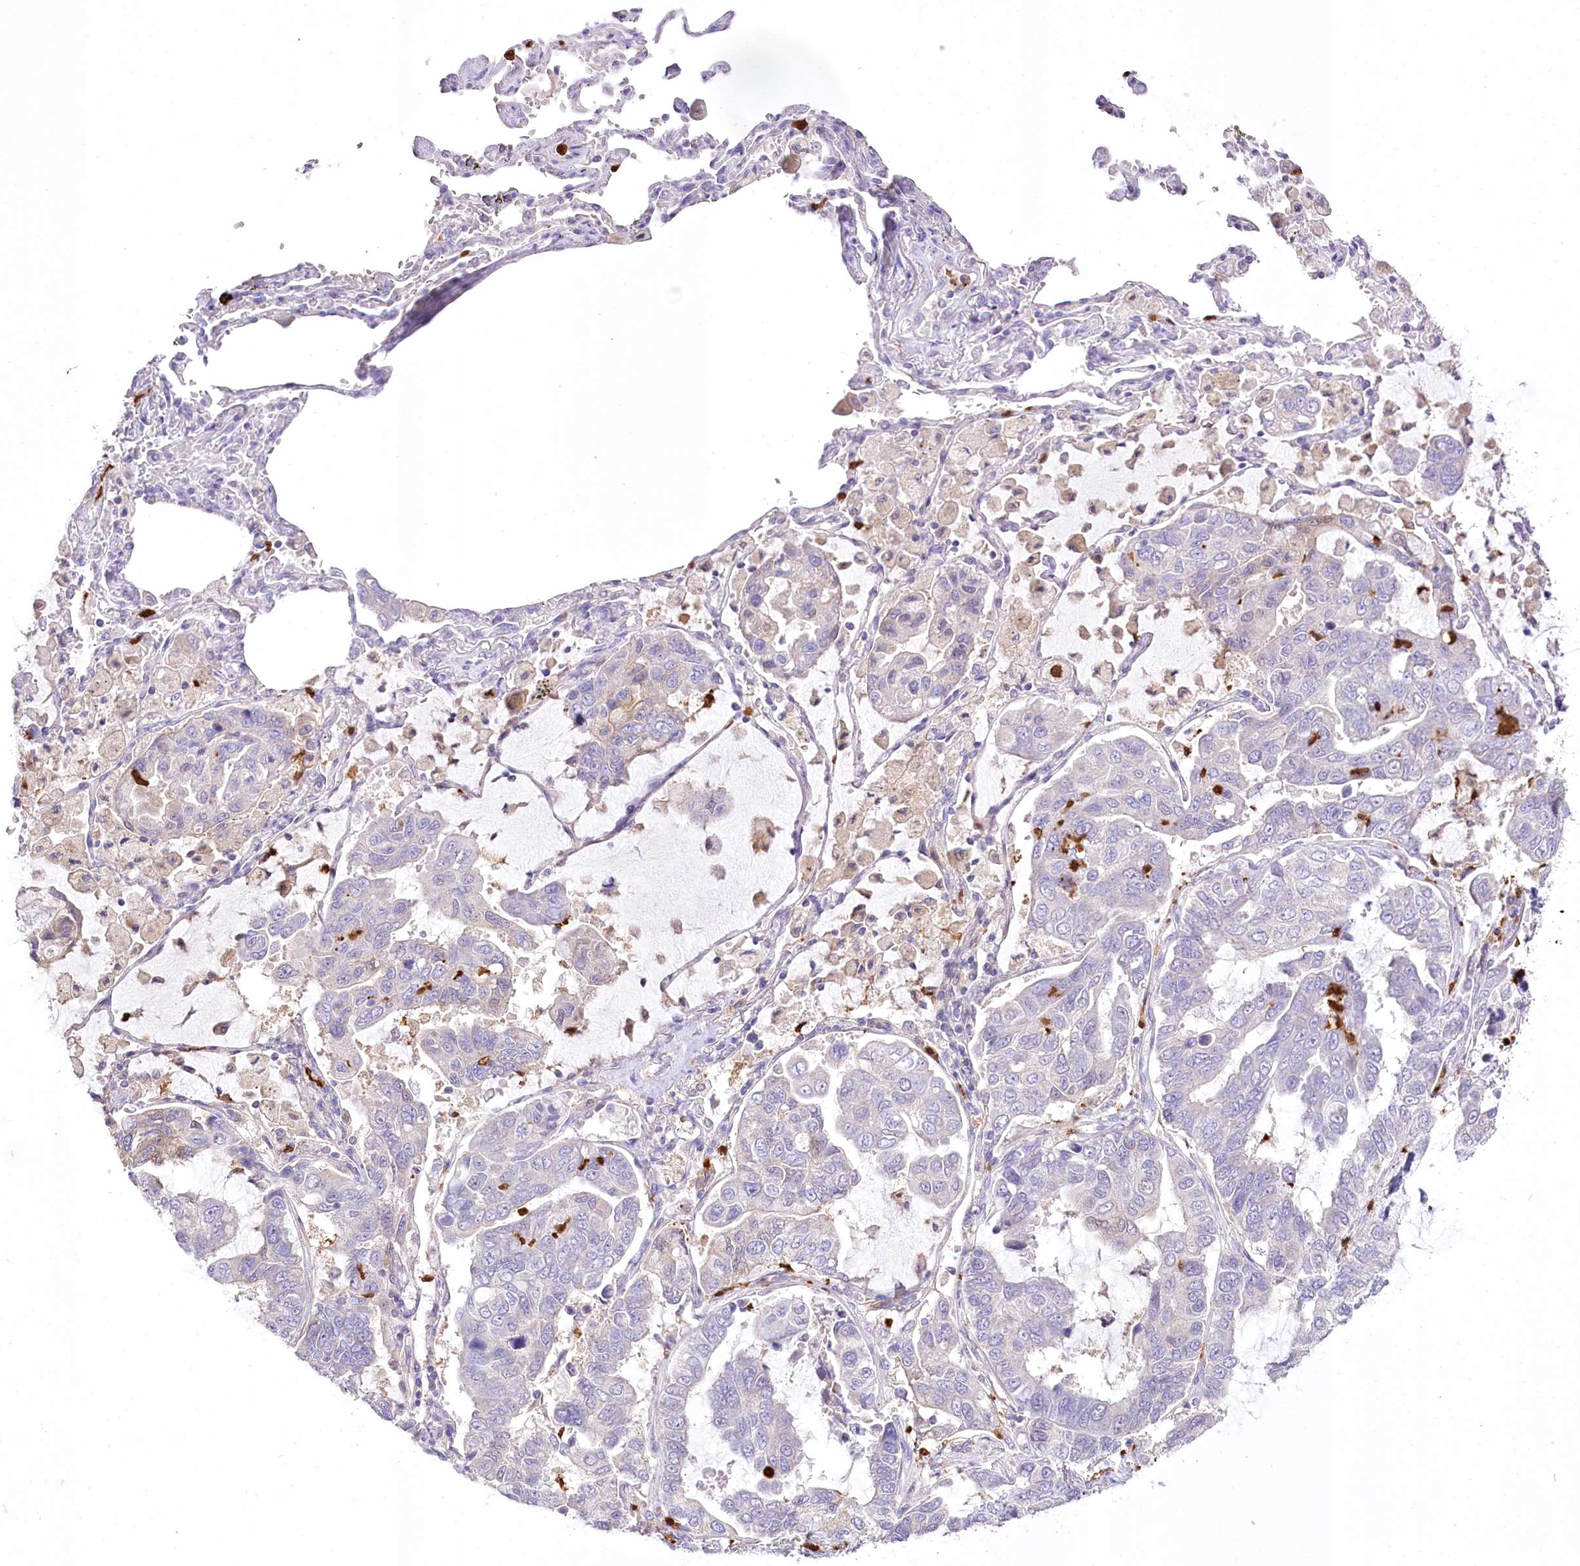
{"staining": {"intensity": "negative", "quantity": "none", "location": "none"}, "tissue": "lung cancer", "cell_type": "Tumor cells", "image_type": "cancer", "snomed": [{"axis": "morphology", "description": "Adenocarcinoma, NOS"}, {"axis": "topography", "description": "Lung"}], "caption": "This is an immunohistochemistry image of lung cancer. There is no expression in tumor cells.", "gene": "DPYD", "patient": {"sex": "male", "age": 64}}